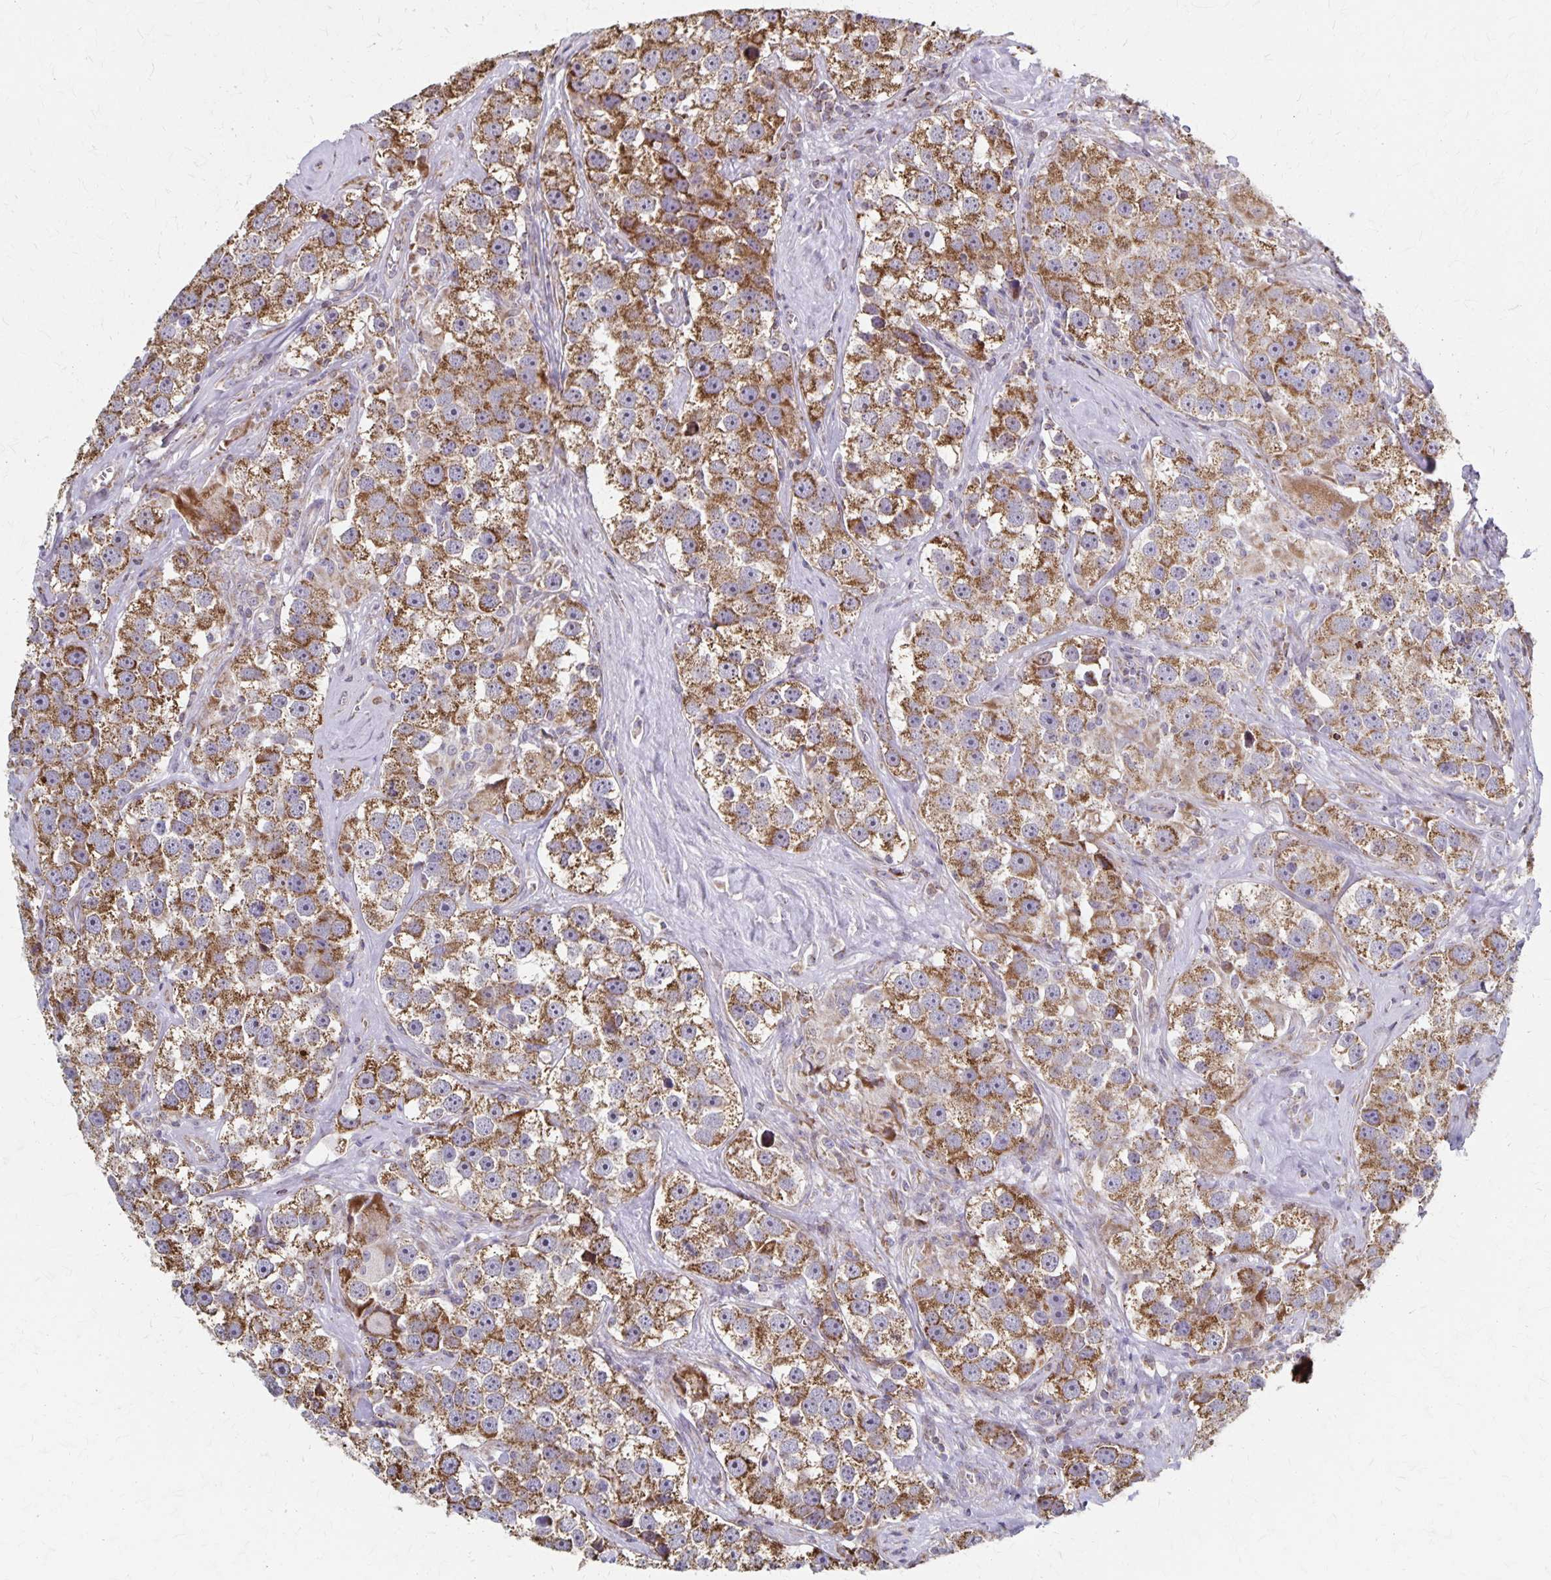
{"staining": {"intensity": "strong", "quantity": ">75%", "location": "cytoplasmic/membranous"}, "tissue": "testis cancer", "cell_type": "Tumor cells", "image_type": "cancer", "snomed": [{"axis": "morphology", "description": "Seminoma, NOS"}, {"axis": "topography", "description": "Testis"}], "caption": "Immunohistochemistry photomicrograph of neoplastic tissue: human testis cancer stained using IHC displays high levels of strong protein expression localized specifically in the cytoplasmic/membranous of tumor cells, appearing as a cytoplasmic/membranous brown color.", "gene": "DYRK4", "patient": {"sex": "male", "age": 49}}